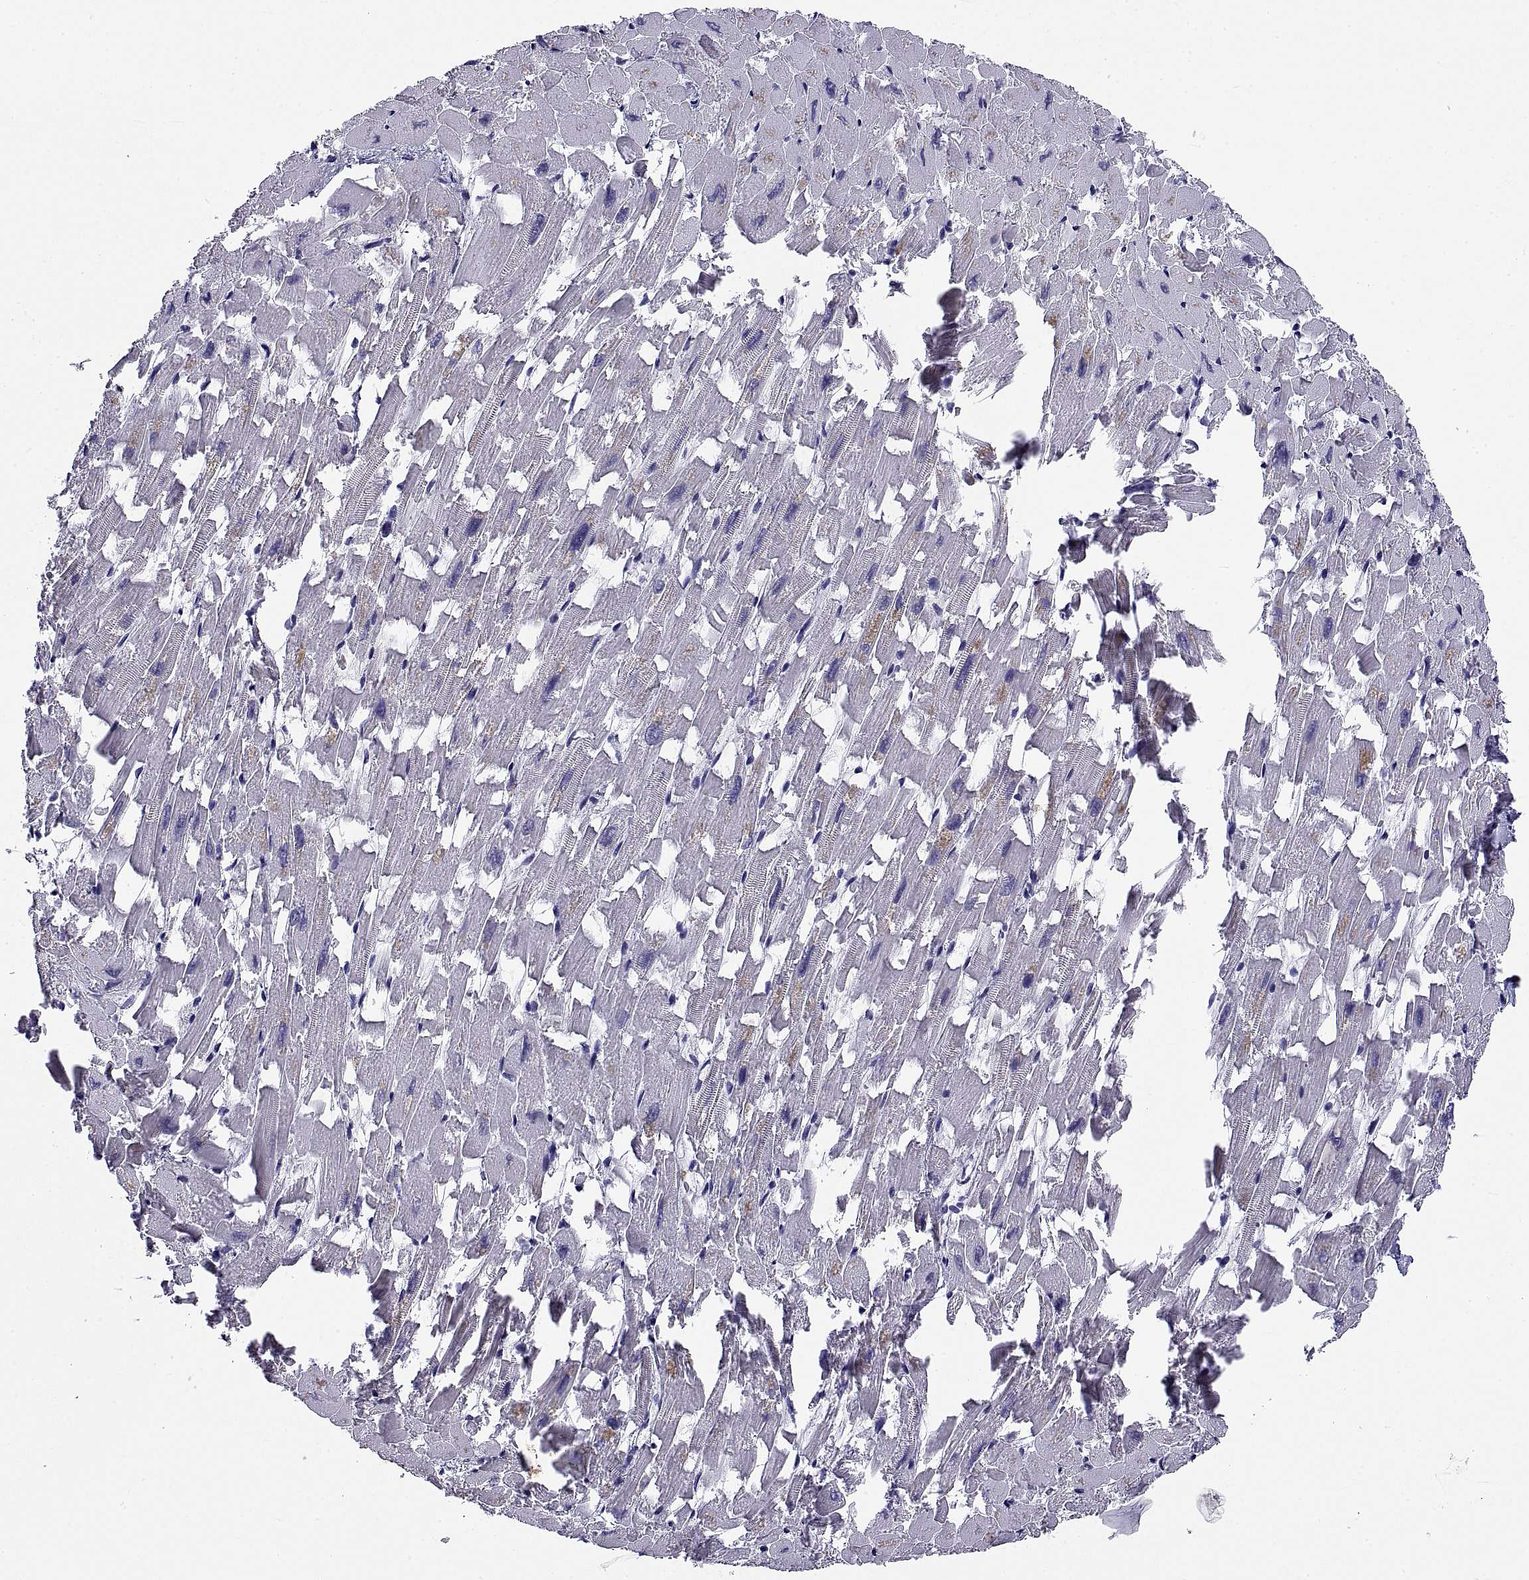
{"staining": {"intensity": "negative", "quantity": "none", "location": "none"}, "tissue": "heart muscle", "cell_type": "Cardiomyocytes", "image_type": "normal", "snomed": [{"axis": "morphology", "description": "Normal tissue, NOS"}, {"axis": "topography", "description": "Heart"}], "caption": "Immunohistochemical staining of unremarkable heart muscle displays no significant expression in cardiomyocytes.", "gene": "TGFBR3L", "patient": {"sex": "female", "age": 64}}